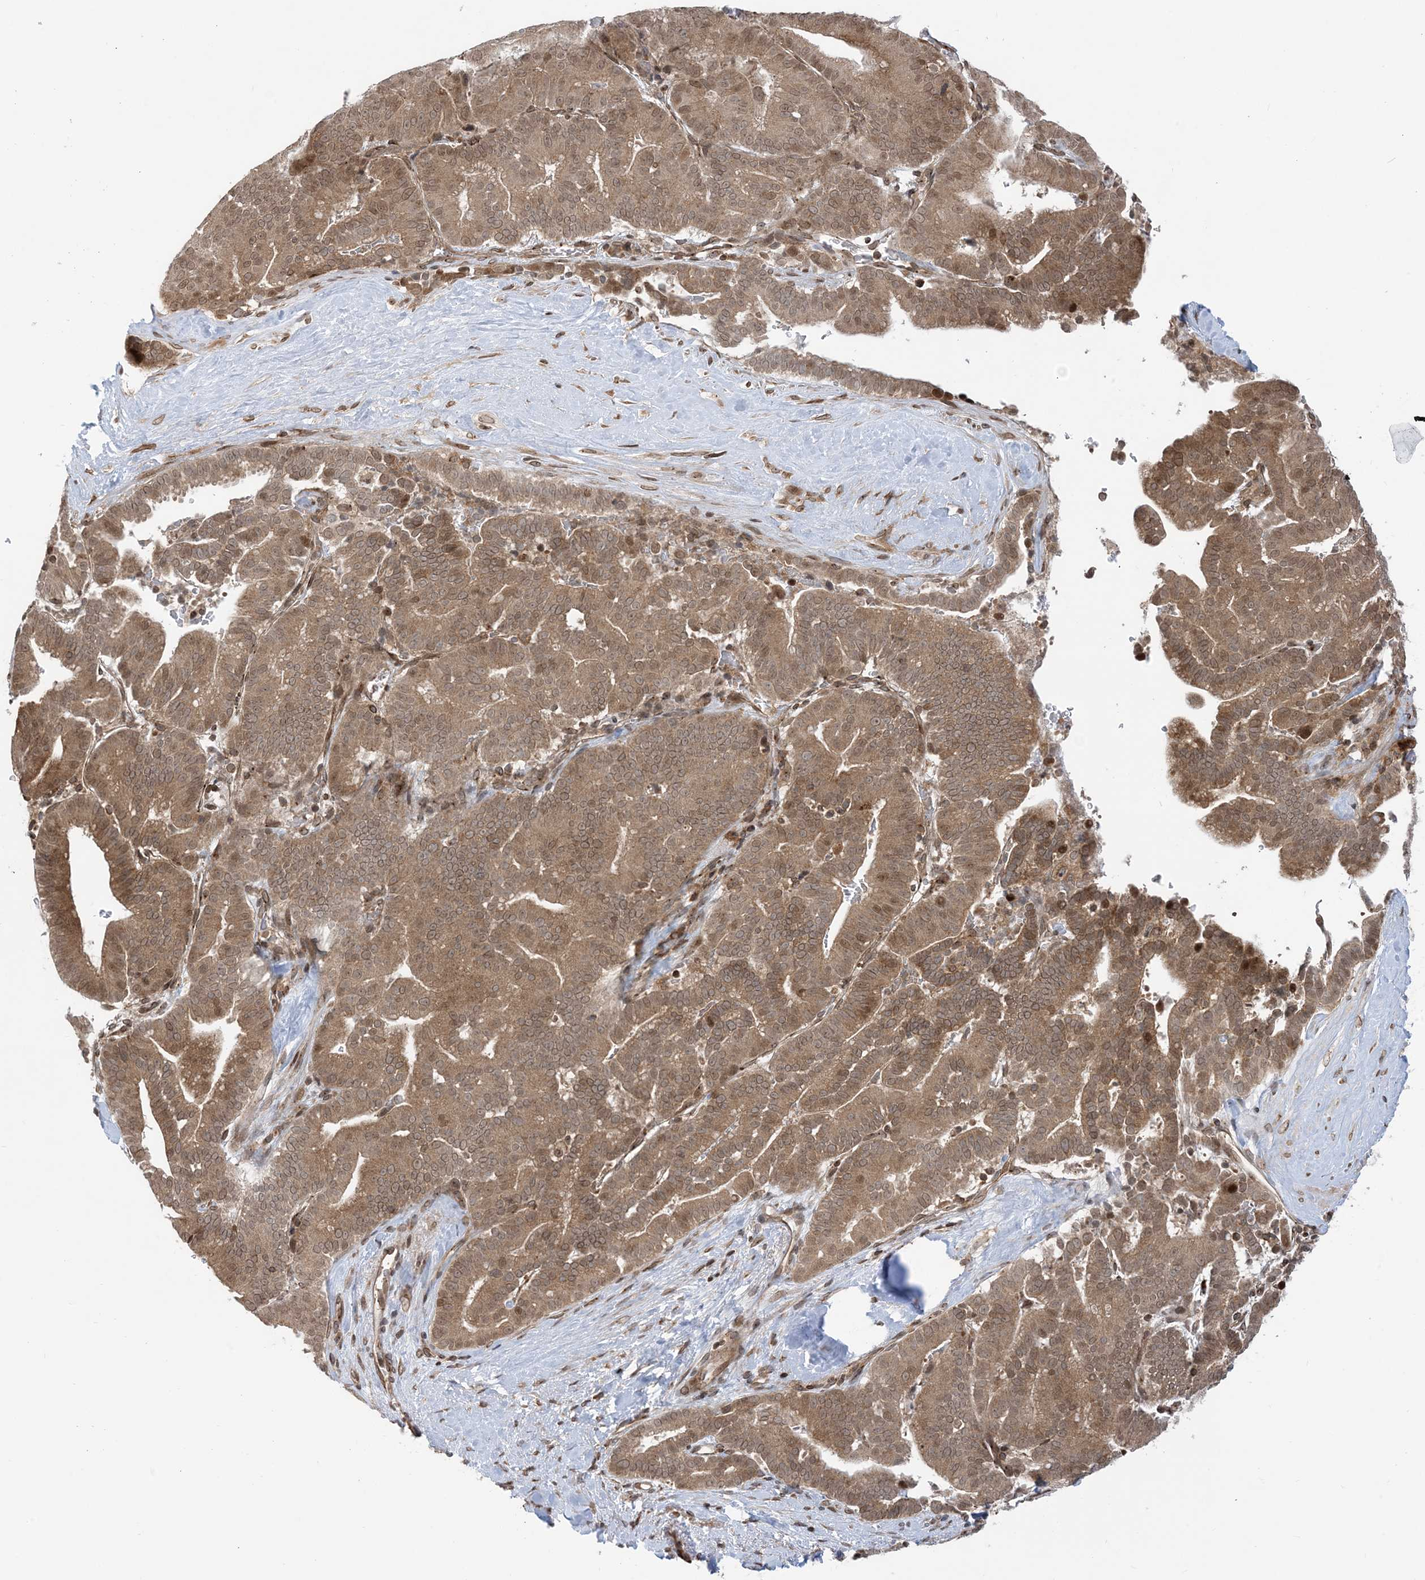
{"staining": {"intensity": "moderate", "quantity": ">75%", "location": "cytoplasmic/membranous,nuclear"}, "tissue": "liver cancer", "cell_type": "Tumor cells", "image_type": "cancer", "snomed": [{"axis": "morphology", "description": "Cholangiocarcinoma"}, {"axis": "topography", "description": "Liver"}], "caption": "Human cholangiocarcinoma (liver) stained with a protein marker demonstrates moderate staining in tumor cells.", "gene": "CASP4", "patient": {"sex": "female", "age": 75}}